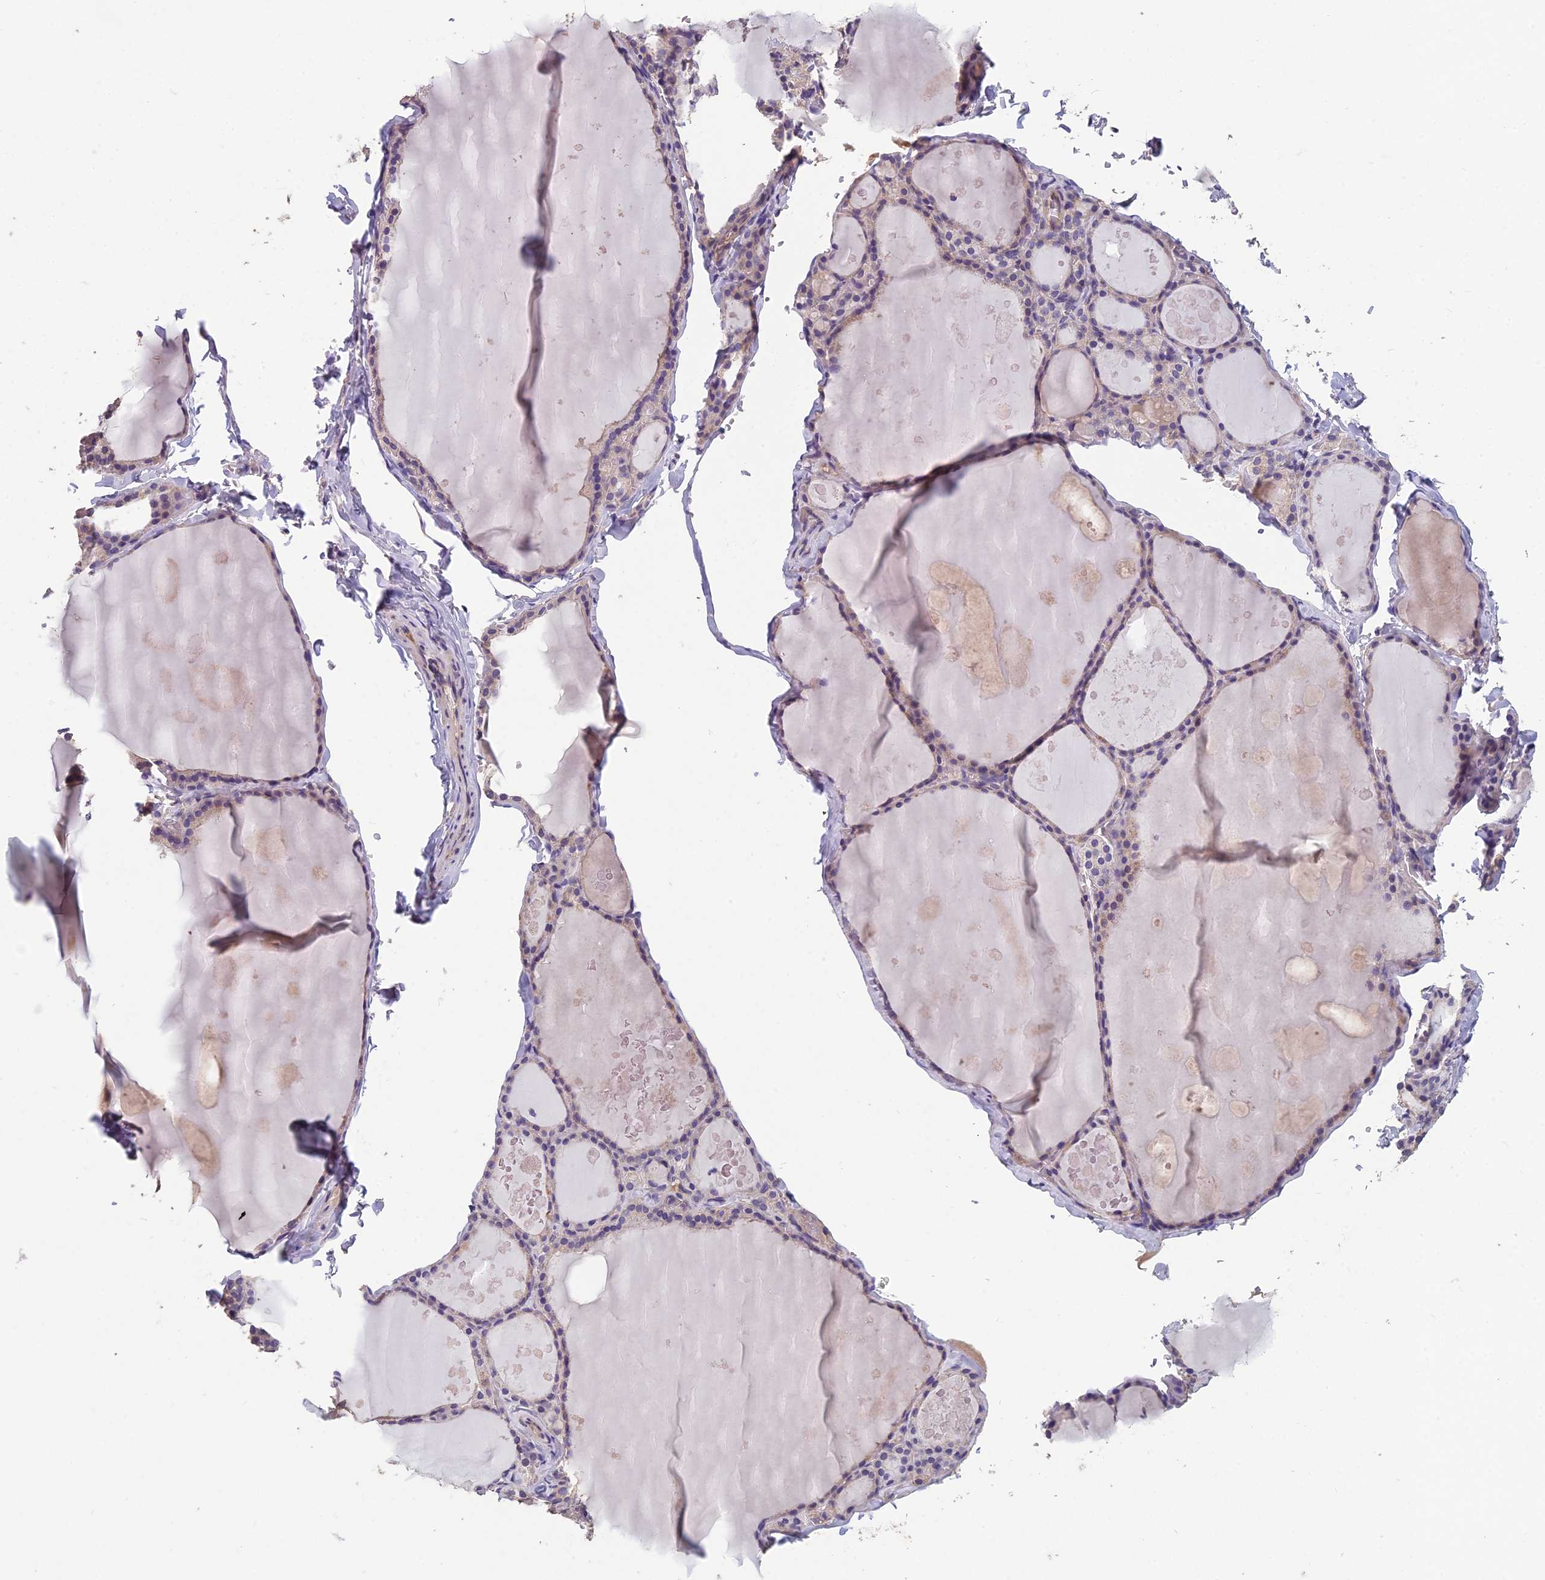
{"staining": {"intensity": "weak", "quantity": "<25%", "location": "cytoplasmic/membranous"}, "tissue": "thyroid gland", "cell_type": "Glandular cells", "image_type": "normal", "snomed": [{"axis": "morphology", "description": "Normal tissue, NOS"}, {"axis": "topography", "description": "Thyroid gland"}], "caption": "The micrograph displays no significant staining in glandular cells of thyroid gland.", "gene": "CEACAM16", "patient": {"sex": "male", "age": 56}}